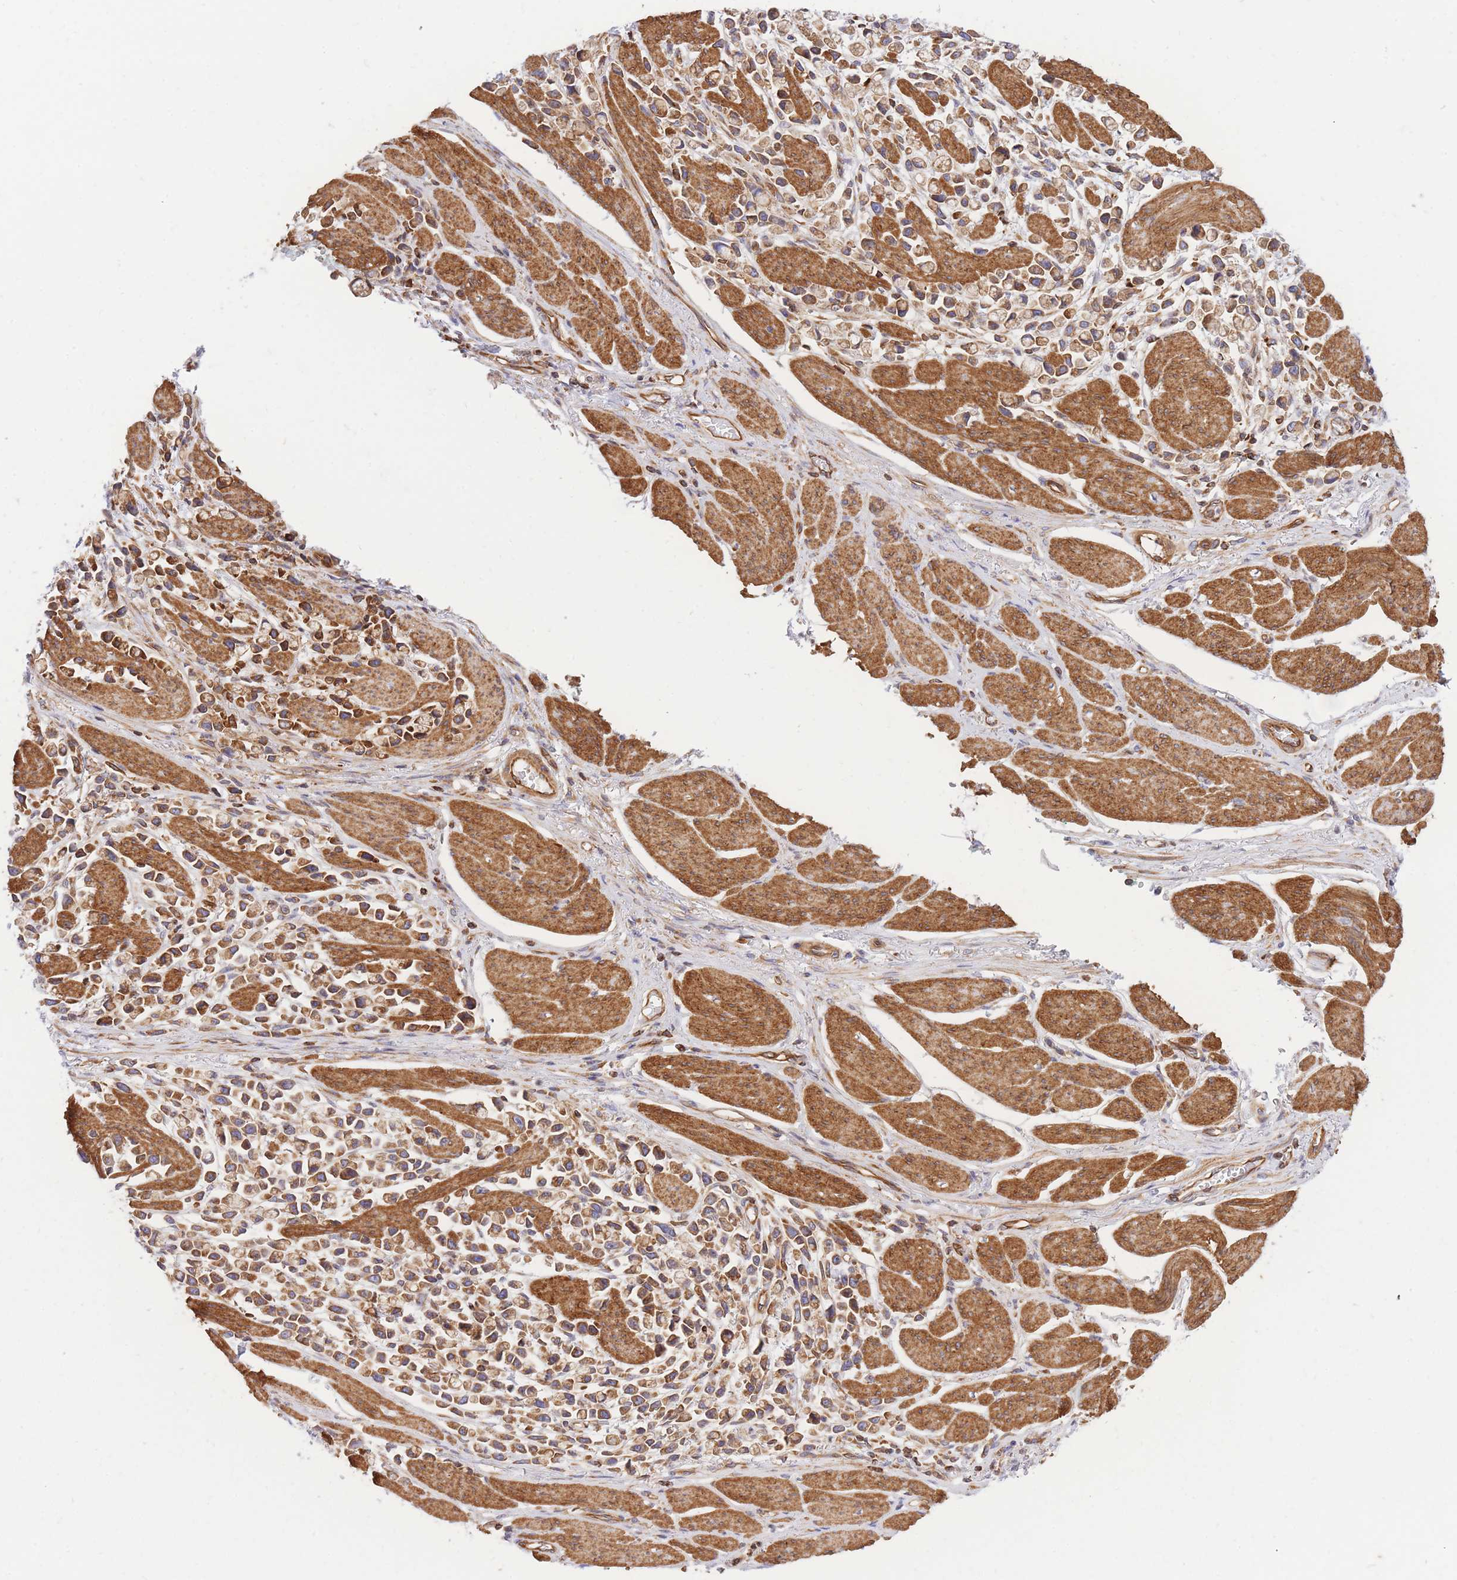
{"staining": {"intensity": "moderate", "quantity": ">75%", "location": "cytoplasmic/membranous"}, "tissue": "stomach cancer", "cell_type": "Tumor cells", "image_type": "cancer", "snomed": [{"axis": "morphology", "description": "Adenocarcinoma, NOS"}, {"axis": "topography", "description": "Stomach"}], "caption": "Immunohistochemistry (IHC) (DAB) staining of human stomach cancer exhibits moderate cytoplasmic/membranous protein positivity in about >75% of tumor cells.", "gene": "REM1", "patient": {"sex": "female", "age": 81}}